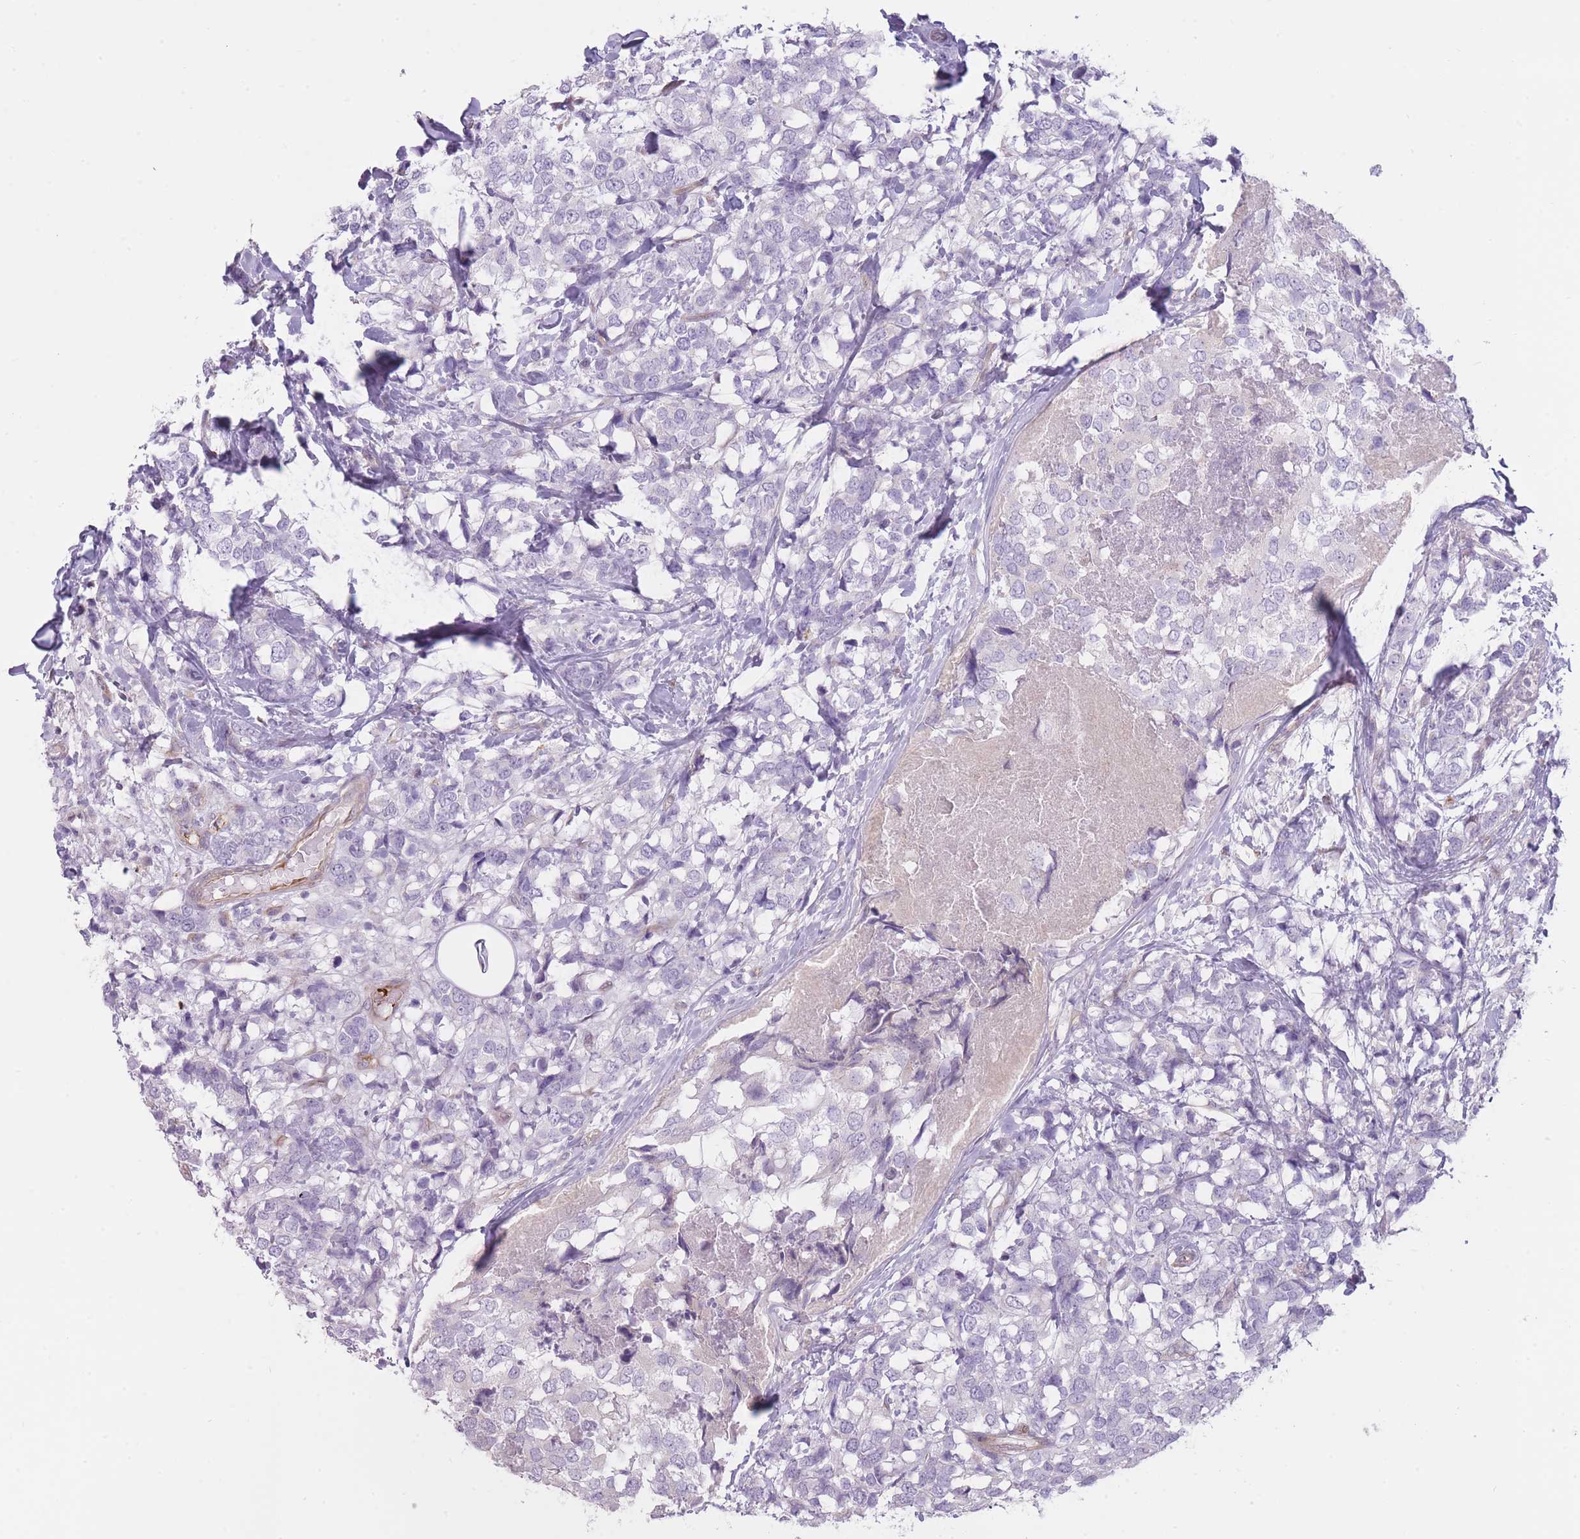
{"staining": {"intensity": "negative", "quantity": "none", "location": "none"}, "tissue": "breast cancer", "cell_type": "Tumor cells", "image_type": "cancer", "snomed": [{"axis": "morphology", "description": "Lobular carcinoma"}, {"axis": "topography", "description": "Breast"}], "caption": "Human breast cancer stained for a protein using IHC demonstrates no expression in tumor cells.", "gene": "PGRMC2", "patient": {"sex": "female", "age": 59}}